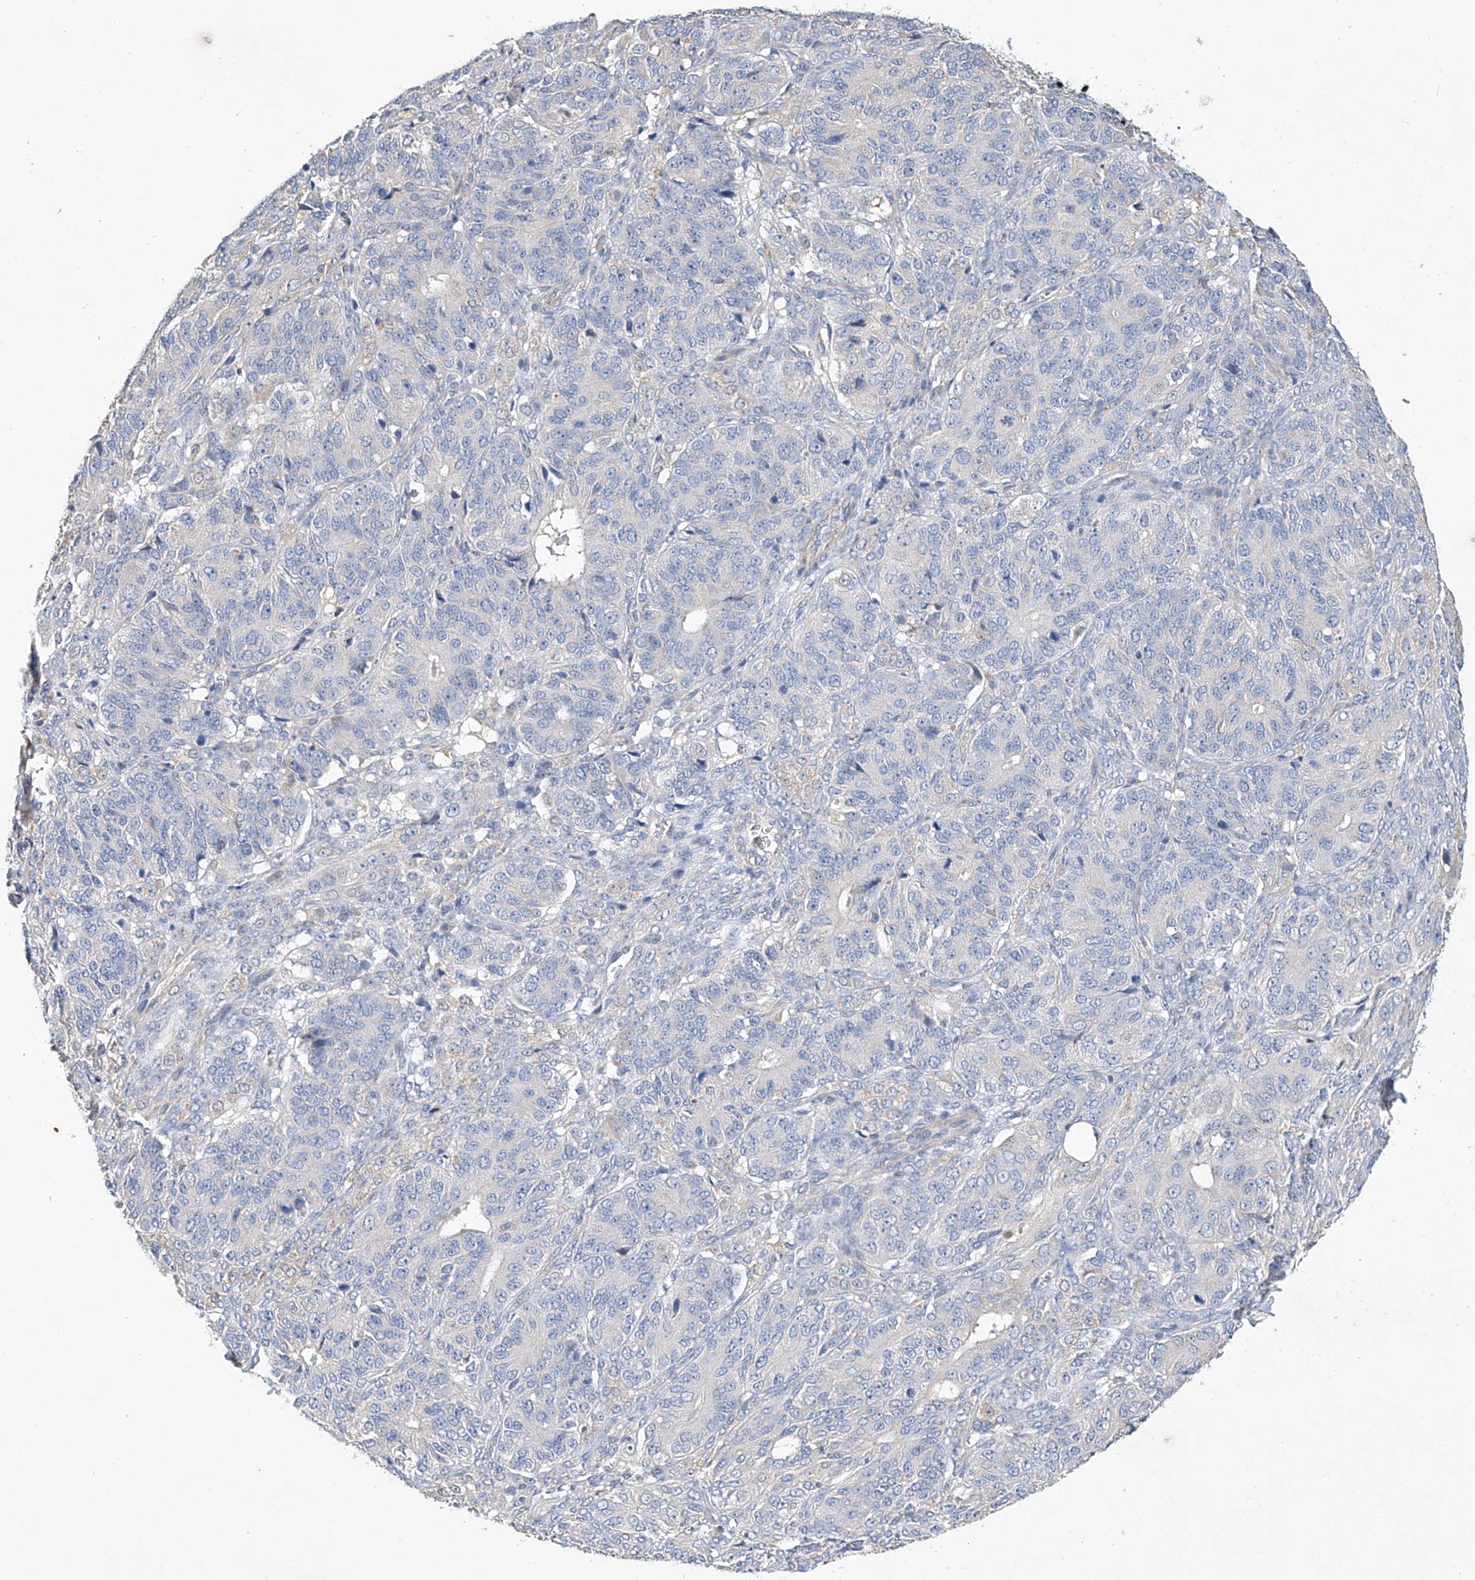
{"staining": {"intensity": "negative", "quantity": "none", "location": "none"}, "tissue": "ovarian cancer", "cell_type": "Tumor cells", "image_type": "cancer", "snomed": [{"axis": "morphology", "description": "Carcinoma, endometroid"}, {"axis": "topography", "description": "Ovary"}], "caption": "This image is of endometroid carcinoma (ovarian) stained with IHC to label a protein in brown with the nuclei are counter-stained blue. There is no staining in tumor cells.", "gene": "AMD1", "patient": {"sex": "female", "age": 51}}